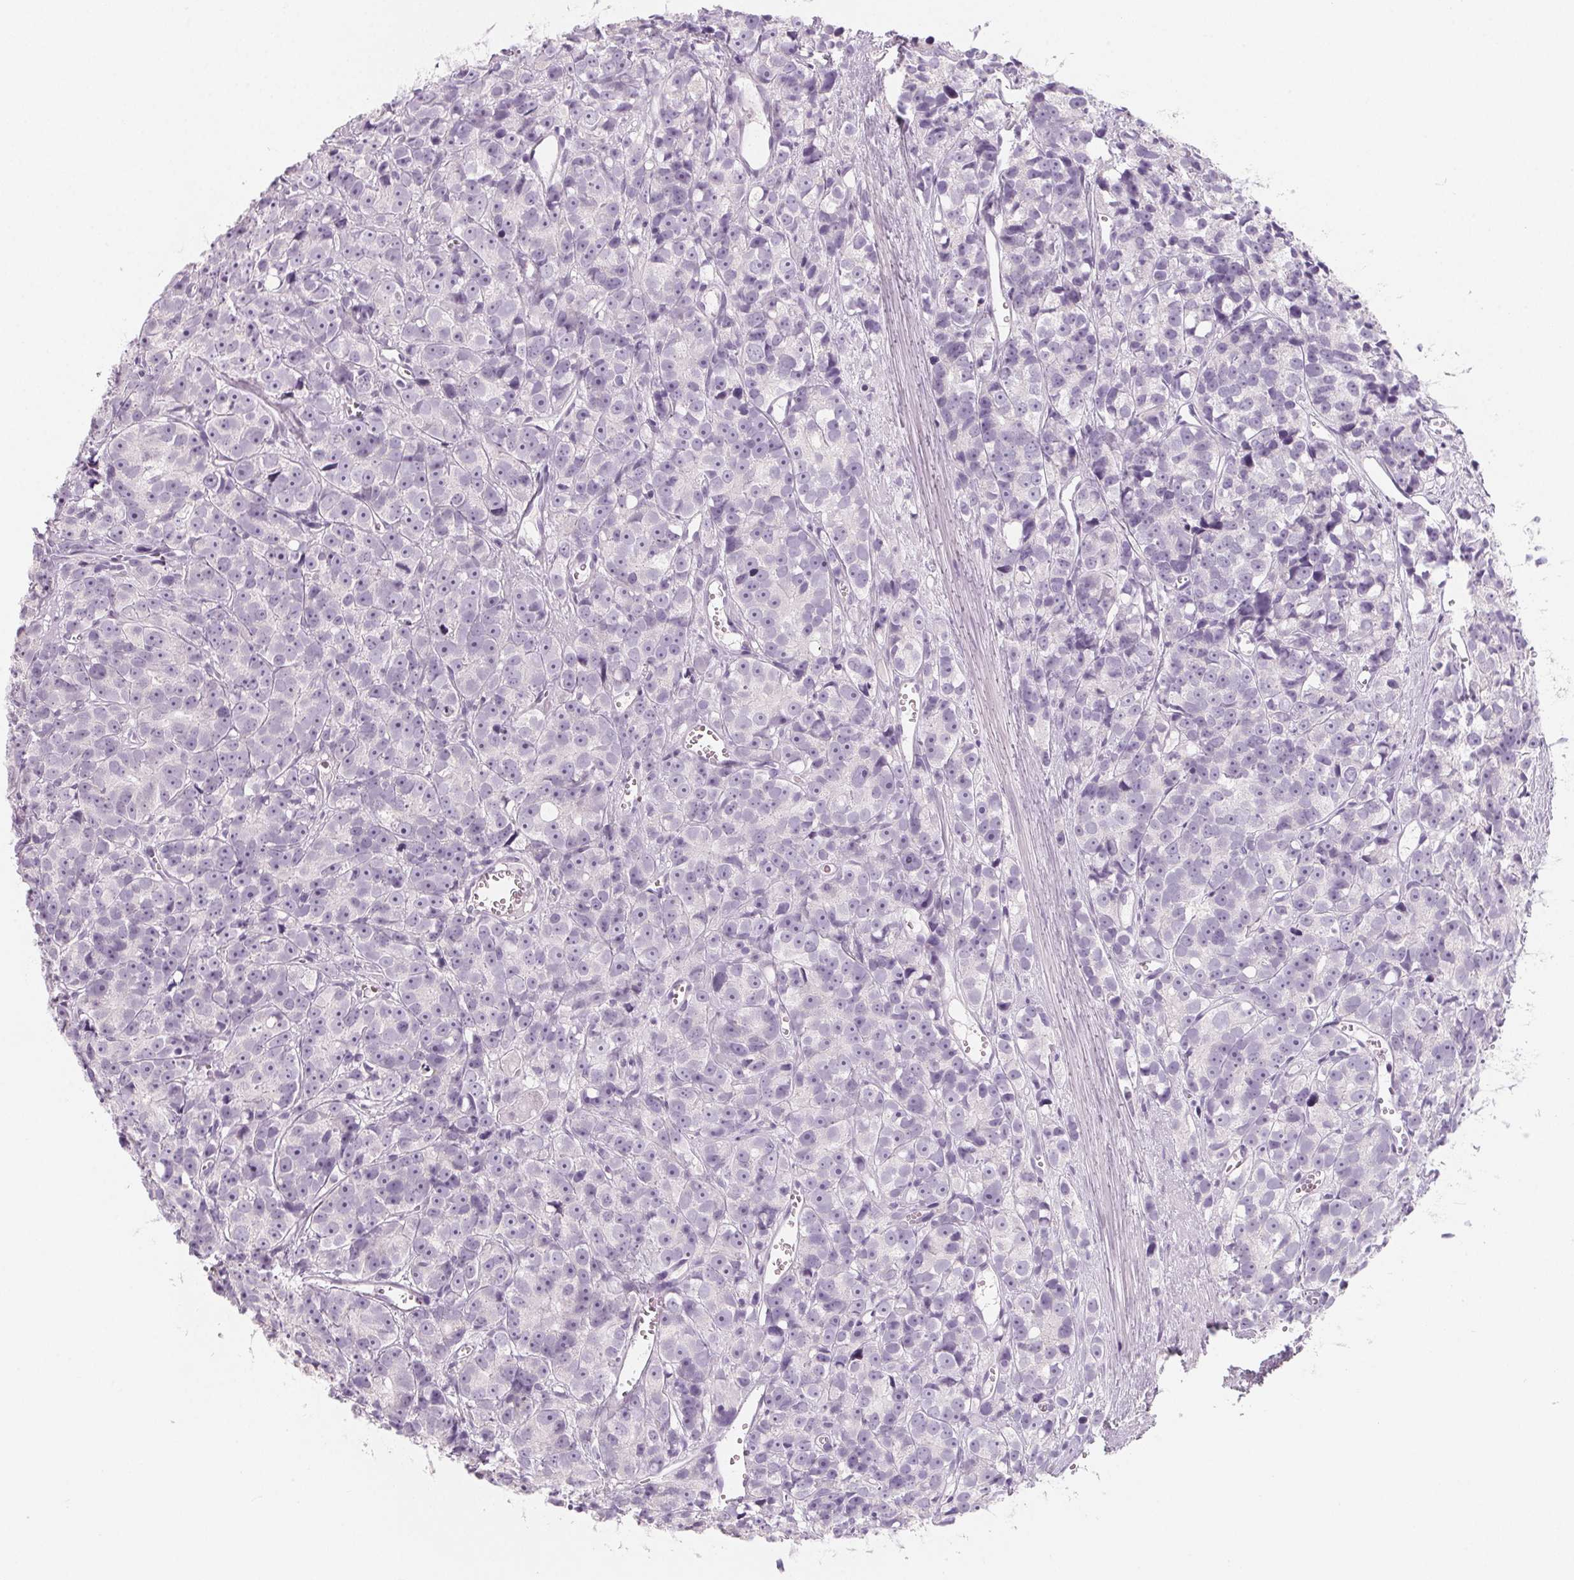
{"staining": {"intensity": "negative", "quantity": "none", "location": "none"}, "tissue": "prostate cancer", "cell_type": "Tumor cells", "image_type": "cancer", "snomed": [{"axis": "morphology", "description": "Adenocarcinoma, High grade"}, {"axis": "topography", "description": "Prostate"}], "caption": "Tumor cells are negative for protein expression in human prostate cancer.", "gene": "SH3GL2", "patient": {"sex": "male", "age": 77}}